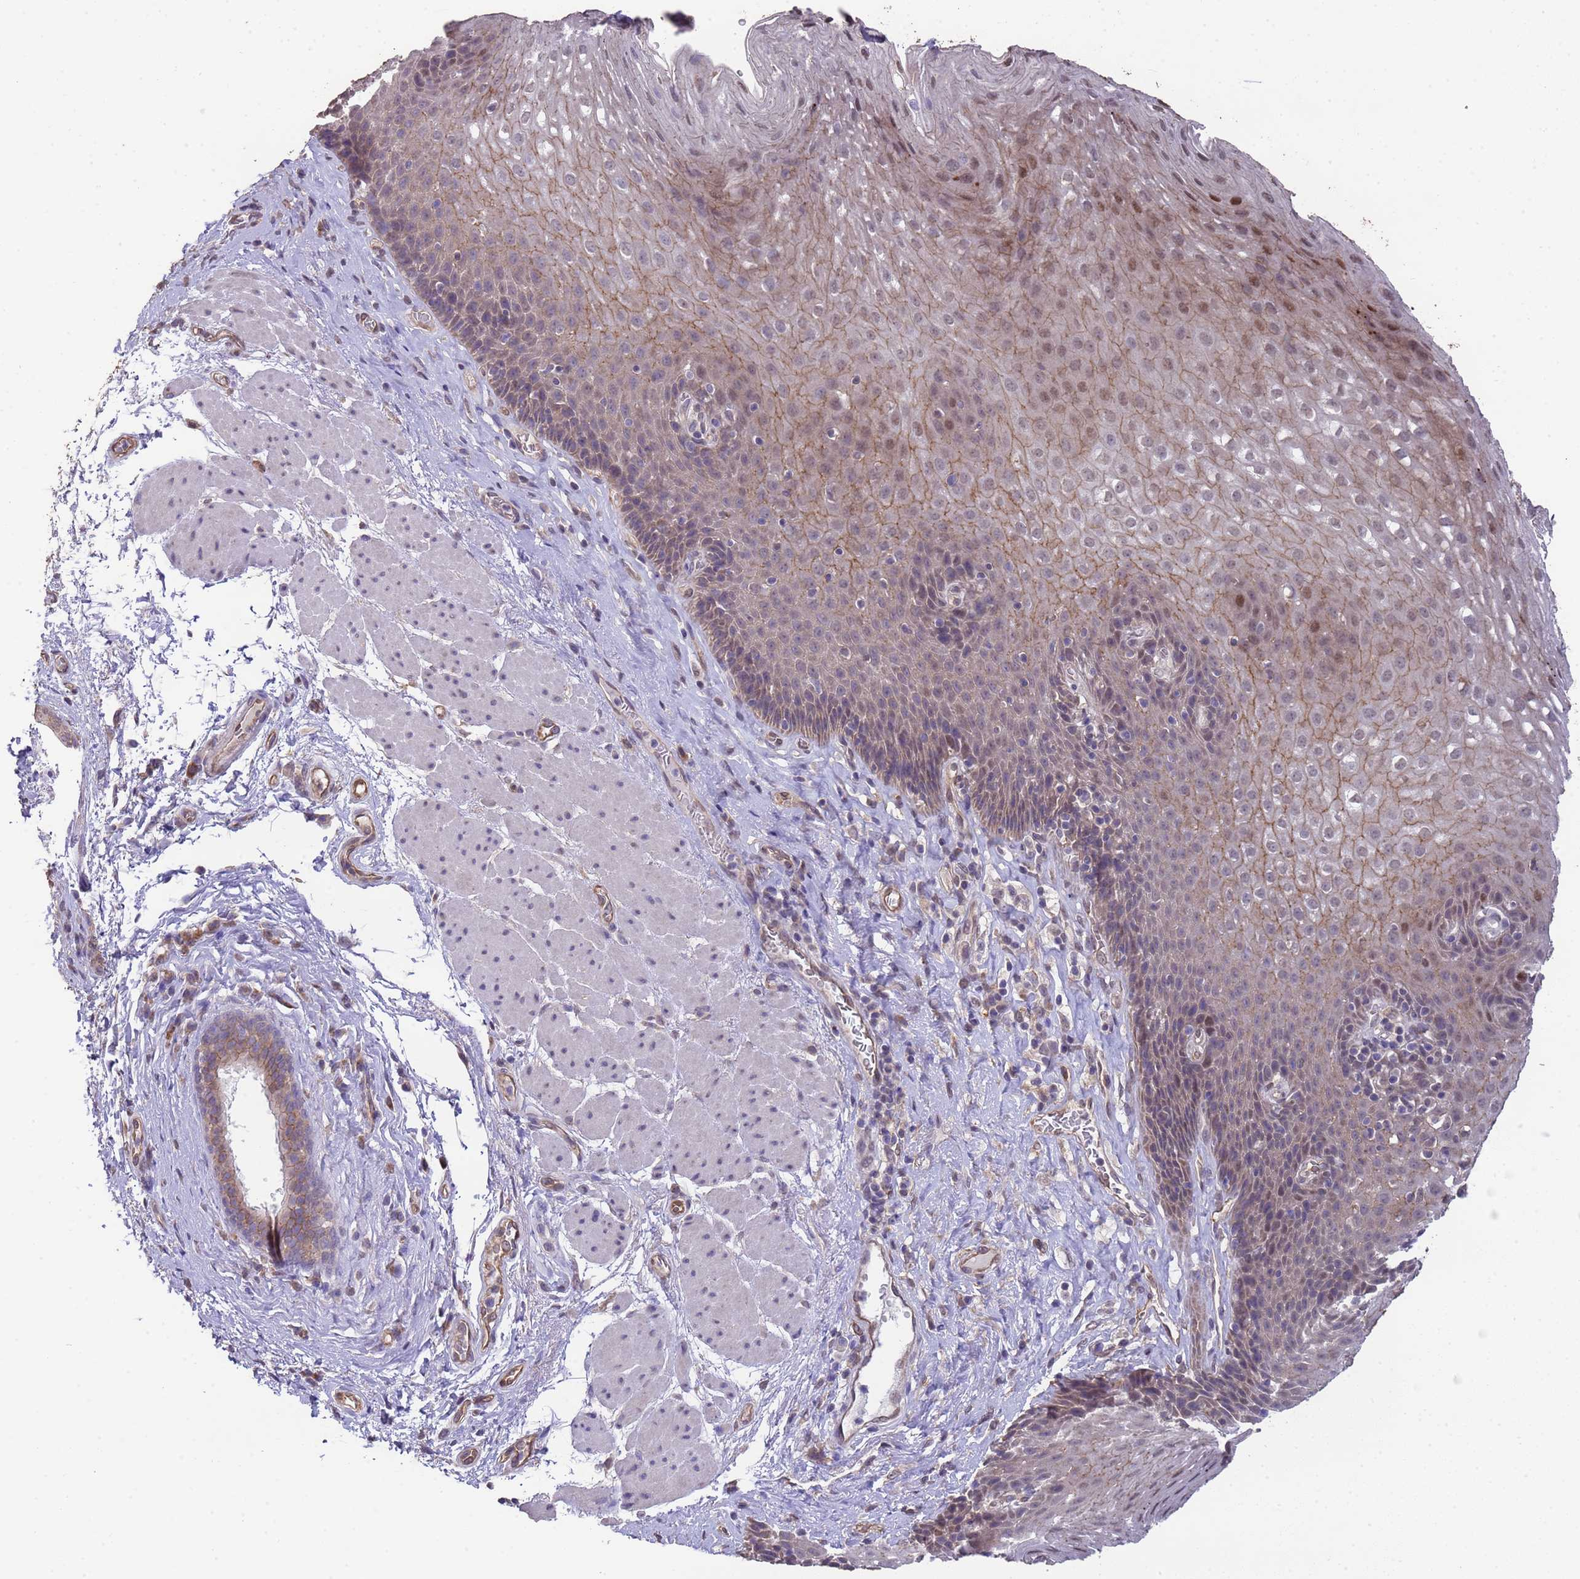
{"staining": {"intensity": "moderate", "quantity": "<25%", "location": "cytoplasmic/membranous,nuclear"}, "tissue": "esophagus", "cell_type": "Squamous epithelial cells", "image_type": "normal", "snomed": [{"axis": "morphology", "description": "Normal tissue, NOS"}, {"axis": "topography", "description": "Esophagus"}], "caption": "This image reveals immunohistochemistry (IHC) staining of benign esophagus, with low moderate cytoplasmic/membranous,nuclear staining in about <25% of squamous epithelial cells.", "gene": "NPHP1", "patient": {"sex": "female", "age": 66}}